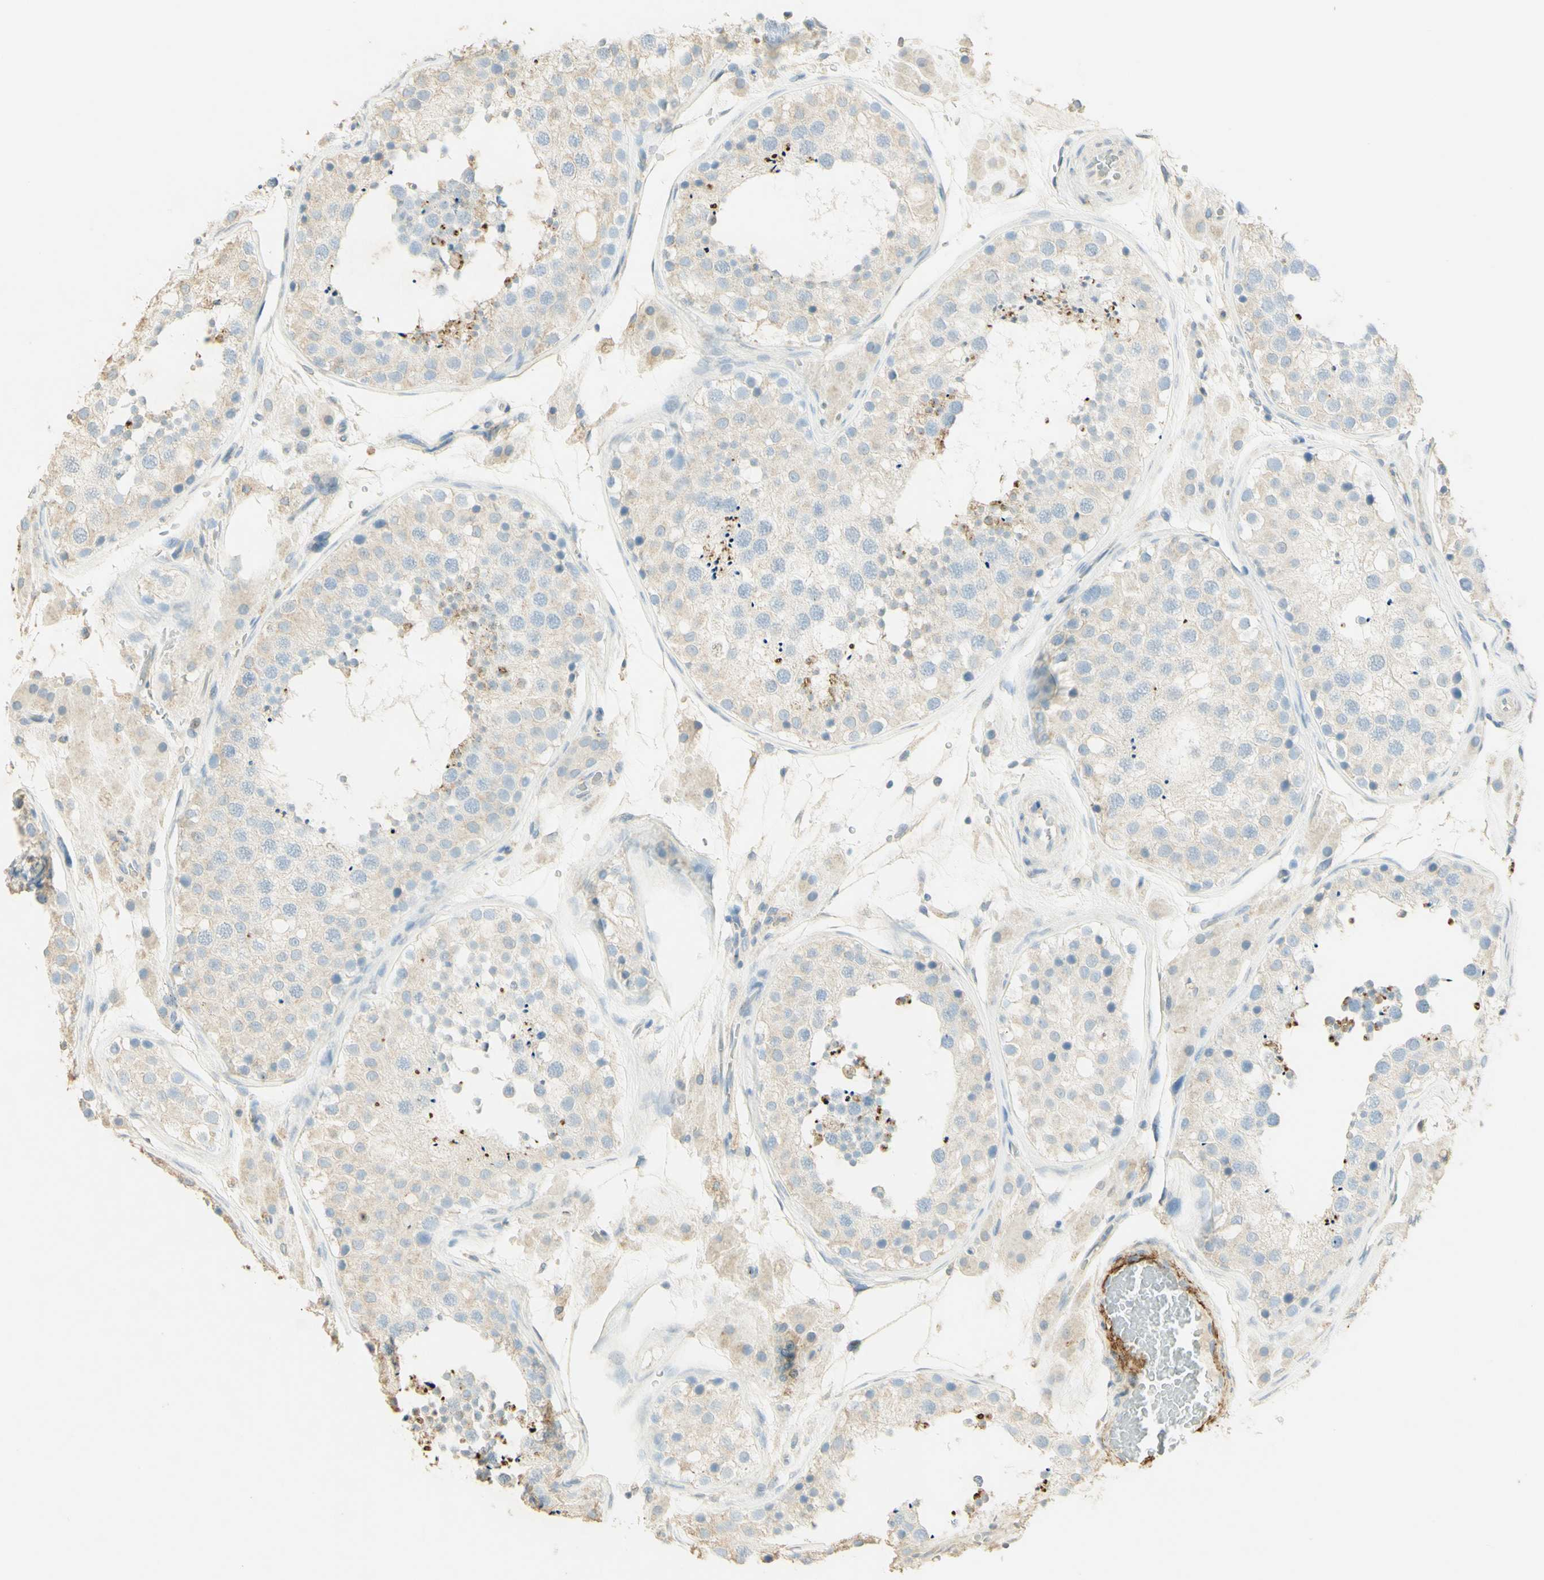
{"staining": {"intensity": "strong", "quantity": "<25%", "location": "cytoplasmic/membranous,nuclear"}, "tissue": "testis", "cell_type": "Cells in seminiferous ducts", "image_type": "normal", "snomed": [{"axis": "morphology", "description": "Normal tissue, NOS"}, {"axis": "topography", "description": "Testis"}], "caption": "Immunohistochemical staining of unremarkable testis reveals <25% levels of strong cytoplasmic/membranous,nuclear protein positivity in about <25% of cells in seminiferous ducts. (brown staining indicates protein expression, while blue staining denotes nuclei).", "gene": "TNN", "patient": {"sex": "male", "age": 26}}